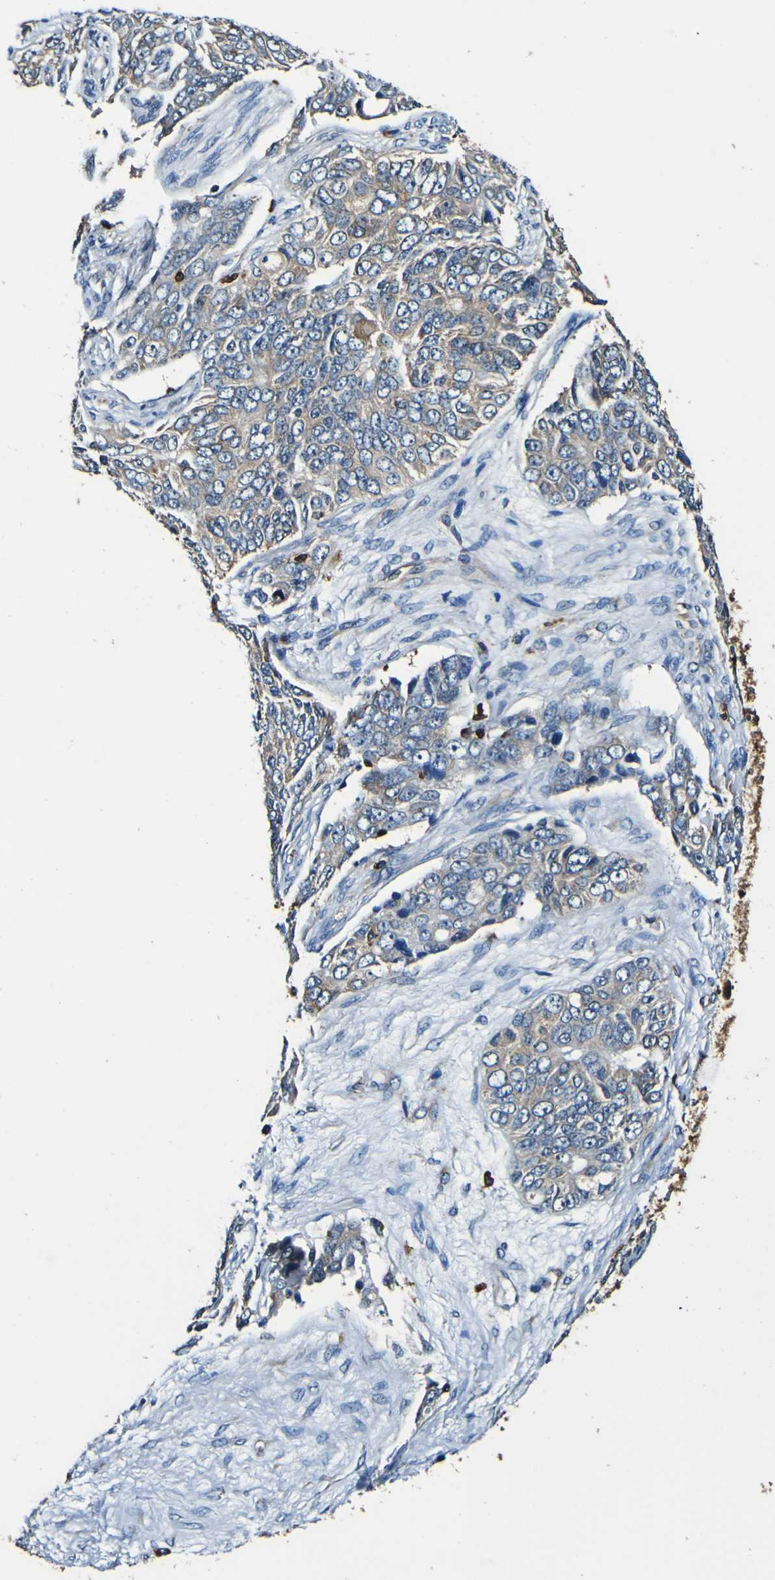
{"staining": {"intensity": "weak", "quantity": ">75%", "location": "cytoplasmic/membranous"}, "tissue": "ovarian cancer", "cell_type": "Tumor cells", "image_type": "cancer", "snomed": [{"axis": "morphology", "description": "Carcinoma, endometroid"}, {"axis": "topography", "description": "Ovary"}], "caption": "Endometroid carcinoma (ovarian) stained with IHC exhibits weak cytoplasmic/membranous staining in about >75% of tumor cells. The staining was performed using DAB to visualize the protein expression in brown, while the nuclei were stained in blue with hematoxylin (Magnification: 20x).", "gene": "RHOT2", "patient": {"sex": "female", "age": 51}}